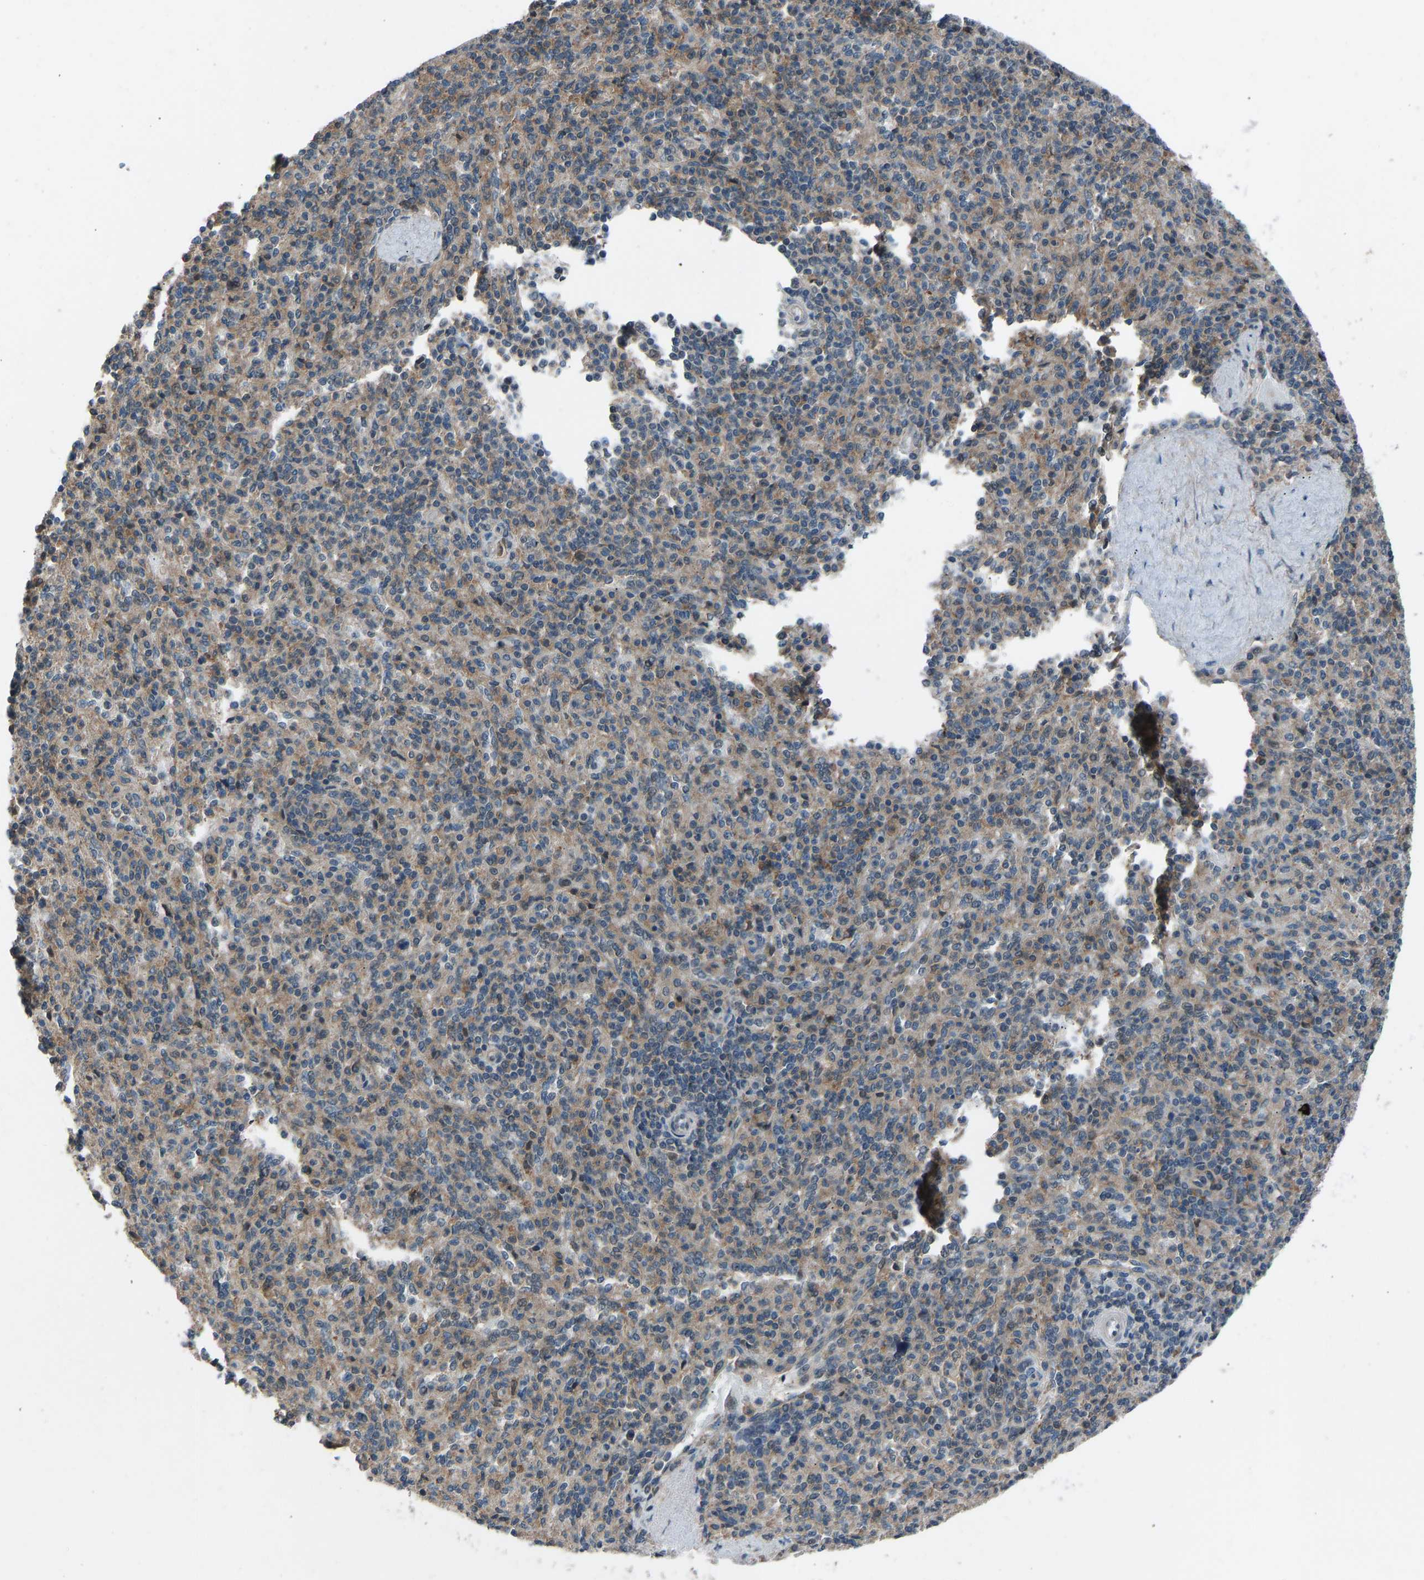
{"staining": {"intensity": "weak", "quantity": "25%-75%", "location": "cytoplasmic/membranous"}, "tissue": "spleen", "cell_type": "Cells in red pulp", "image_type": "normal", "snomed": [{"axis": "morphology", "description": "Normal tissue, NOS"}, {"axis": "topography", "description": "Spleen"}], "caption": "DAB immunohistochemical staining of unremarkable spleen exhibits weak cytoplasmic/membranous protein positivity in about 25%-75% of cells in red pulp. (IHC, brightfield microscopy, high magnification).", "gene": "SLC43A1", "patient": {"sex": "male", "age": 36}}